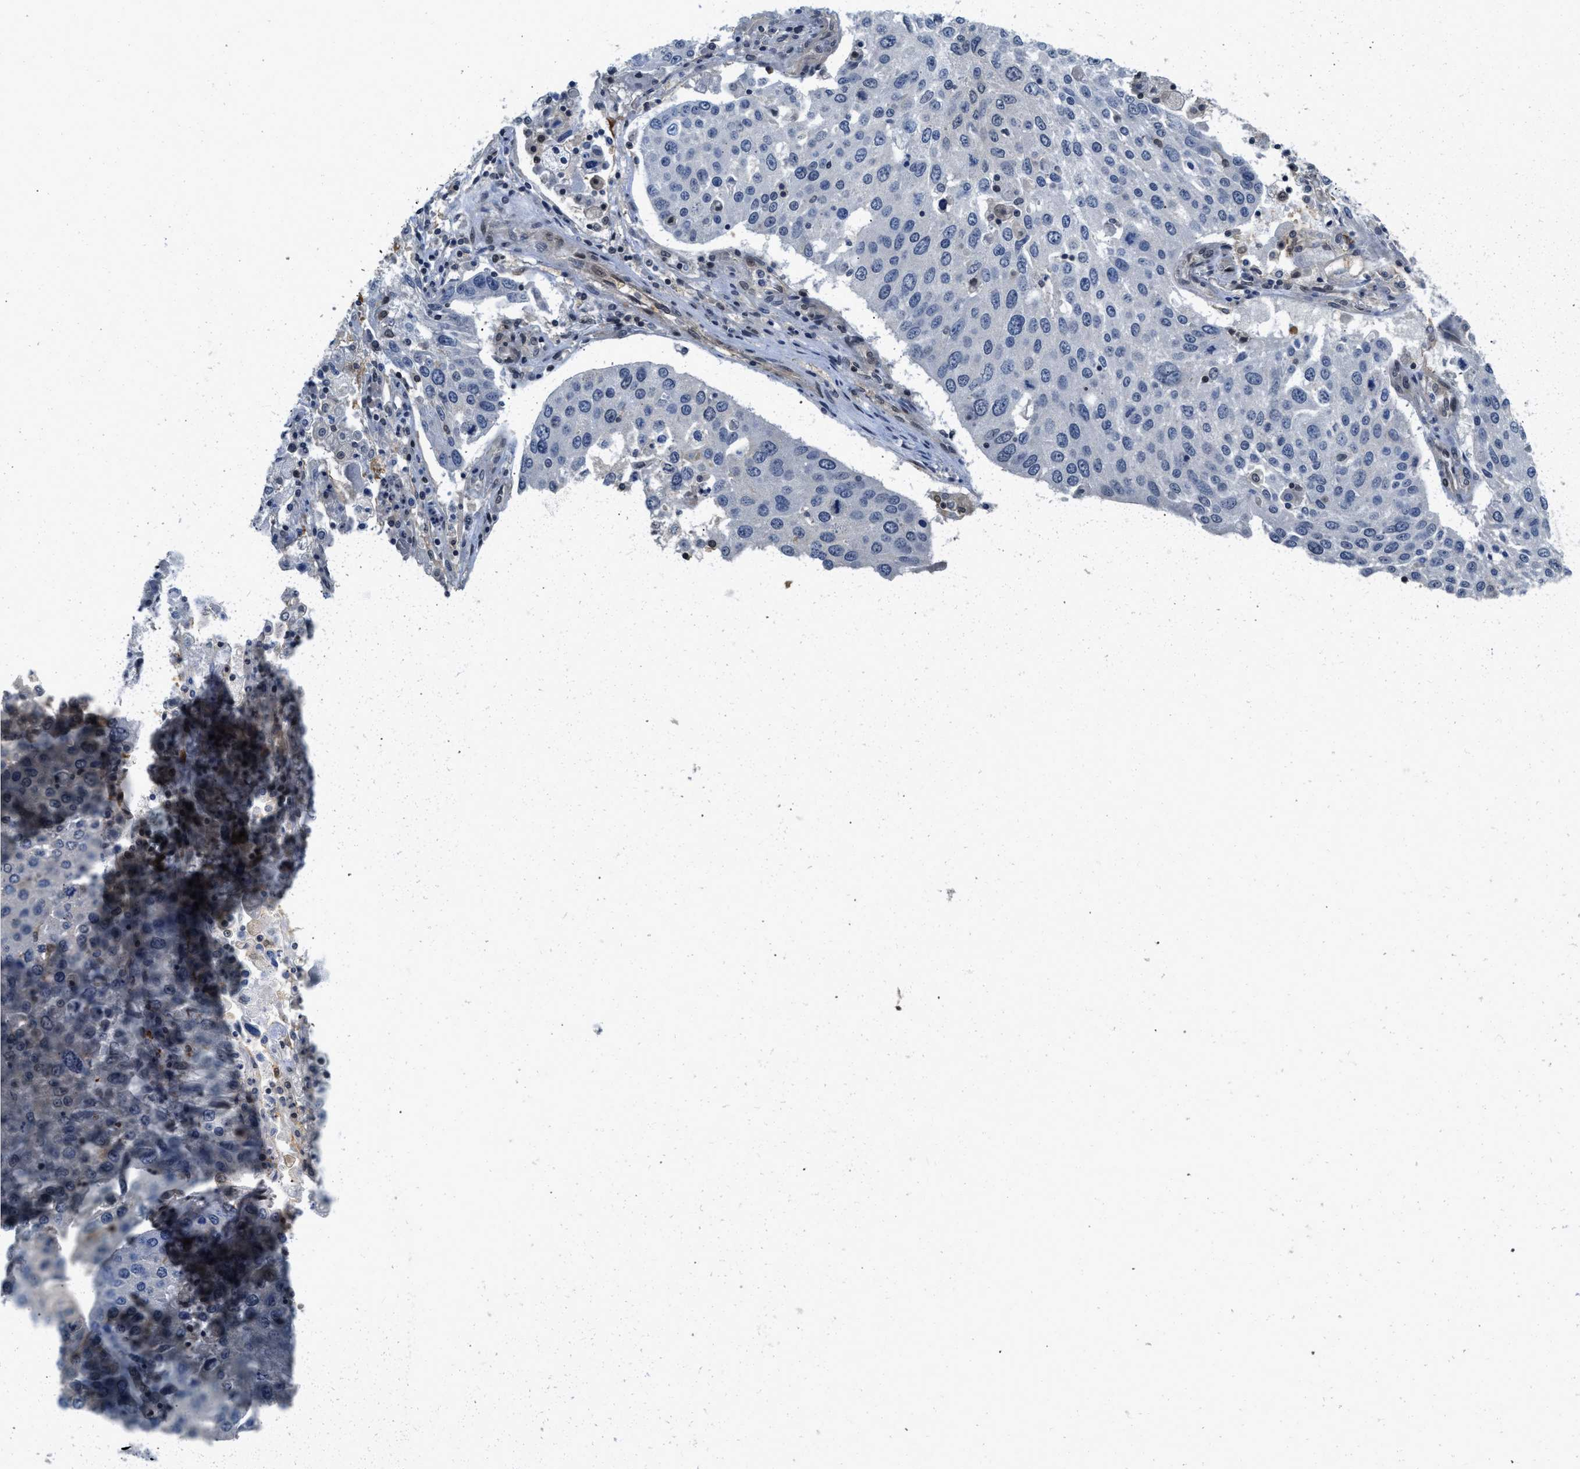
{"staining": {"intensity": "negative", "quantity": "none", "location": "none"}, "tissue": "lung cancer", "cell_type": "Tumor cells", "image_type": "cancer", "snomed": [{"axis": "morphology", "description": "Squamous cell carcinoma, NOS"}, {"axis": "topography", "description": "Lung"}], "caption": "An image of human lung cancer is negative for staining in tumor cells.", "gene": "TES", "patient": {"sex": "male", "age": 65}}